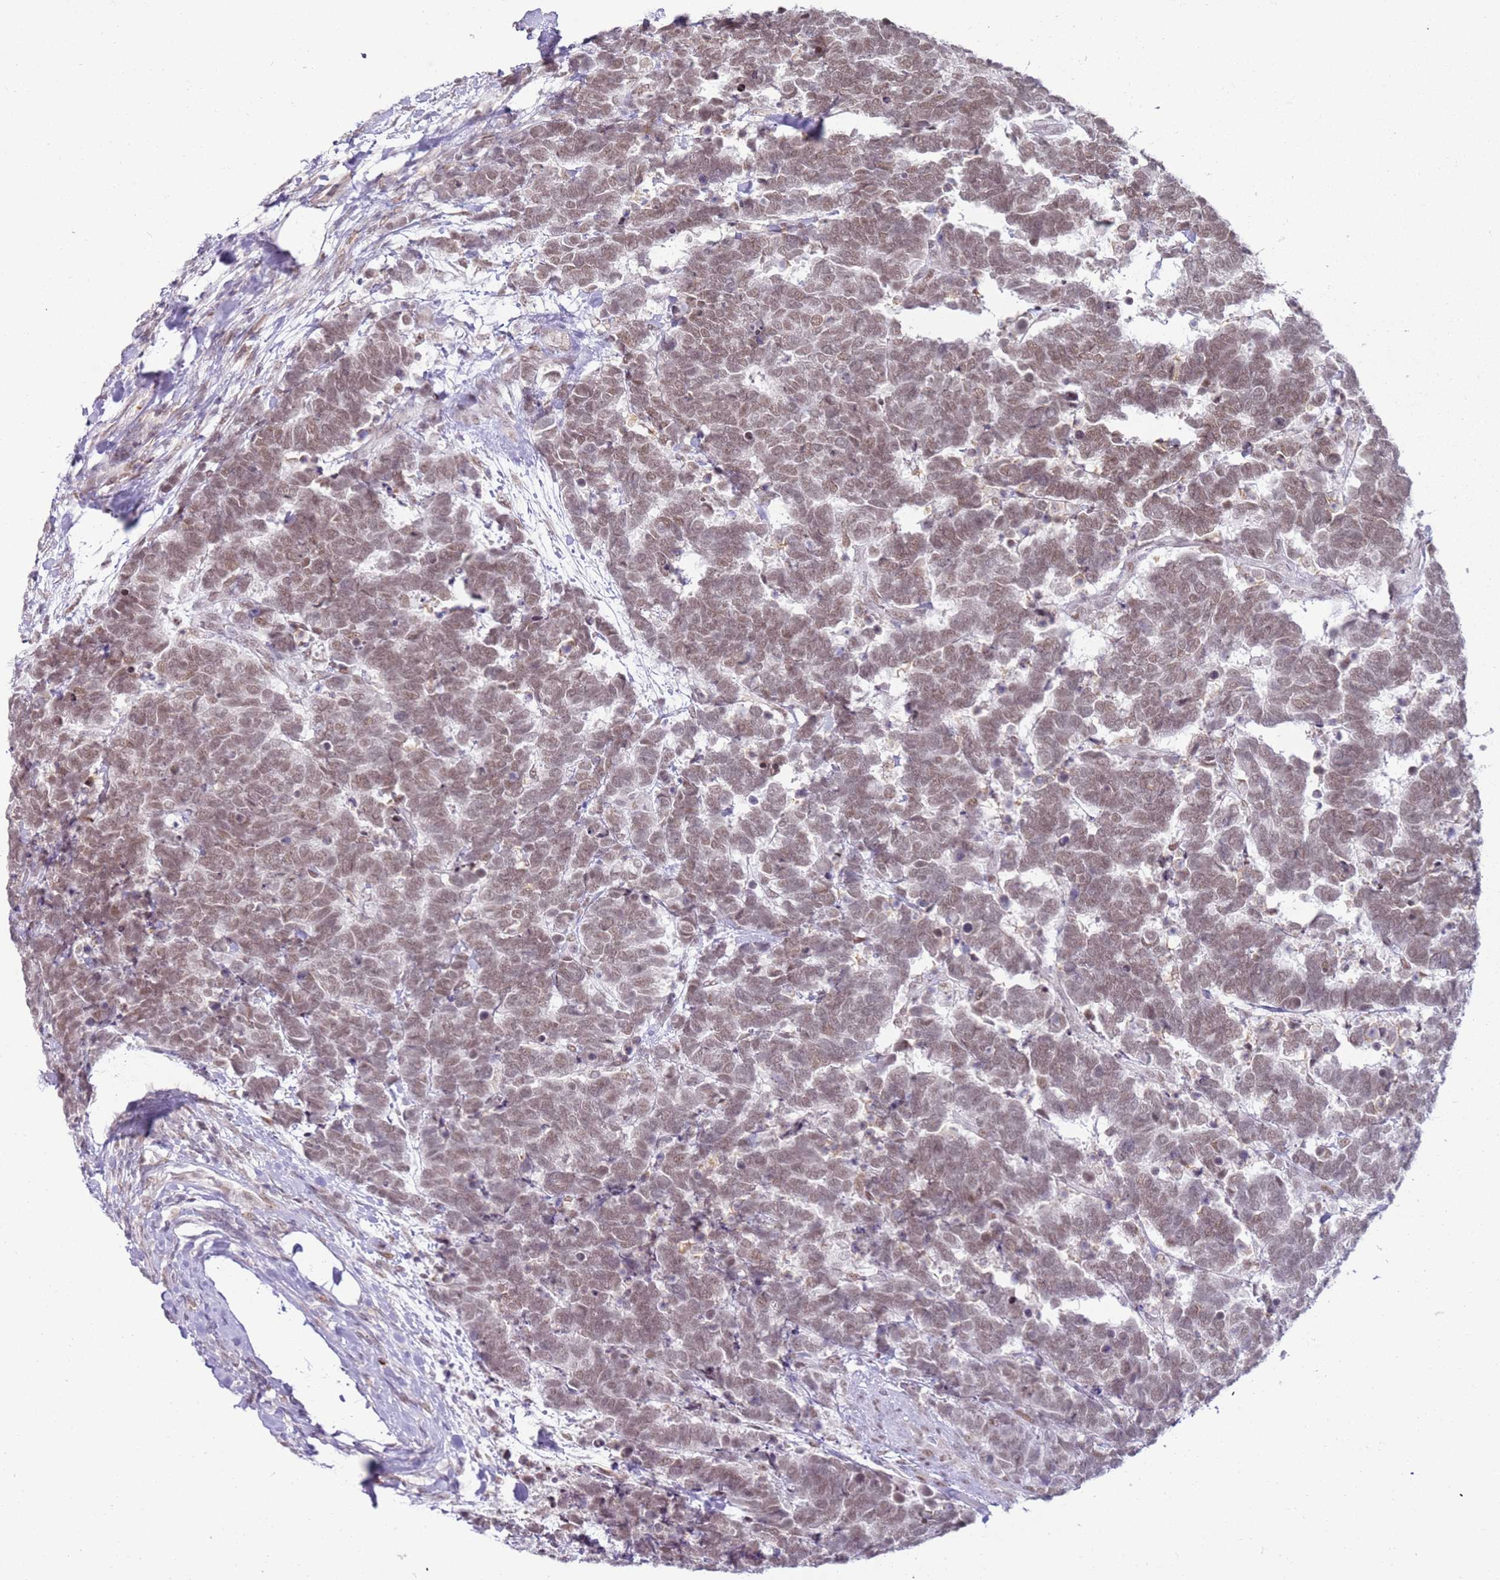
{"staining": {"intensity": "moderate", "quantity": ">75%", "location": "nuclear"}, "tissue": "carcinoid", "cell_type": "Tumor cells", "image_type": "cancer", "snomed": [{"axis": "morphology", "description": "Carcinoma, NOS"}, {"axis": "morphology", "description": "Carcinoid, malignant, NOS"}, {"axis": "topography", "description": "Urinary bladder"}], "caption": "A histopathology image of carcinoid stained for a protein displays moderate nuclear brown staining in tumor cells.", "gene": "PHC2", "patient": {"sex": "male", "age": 57}}